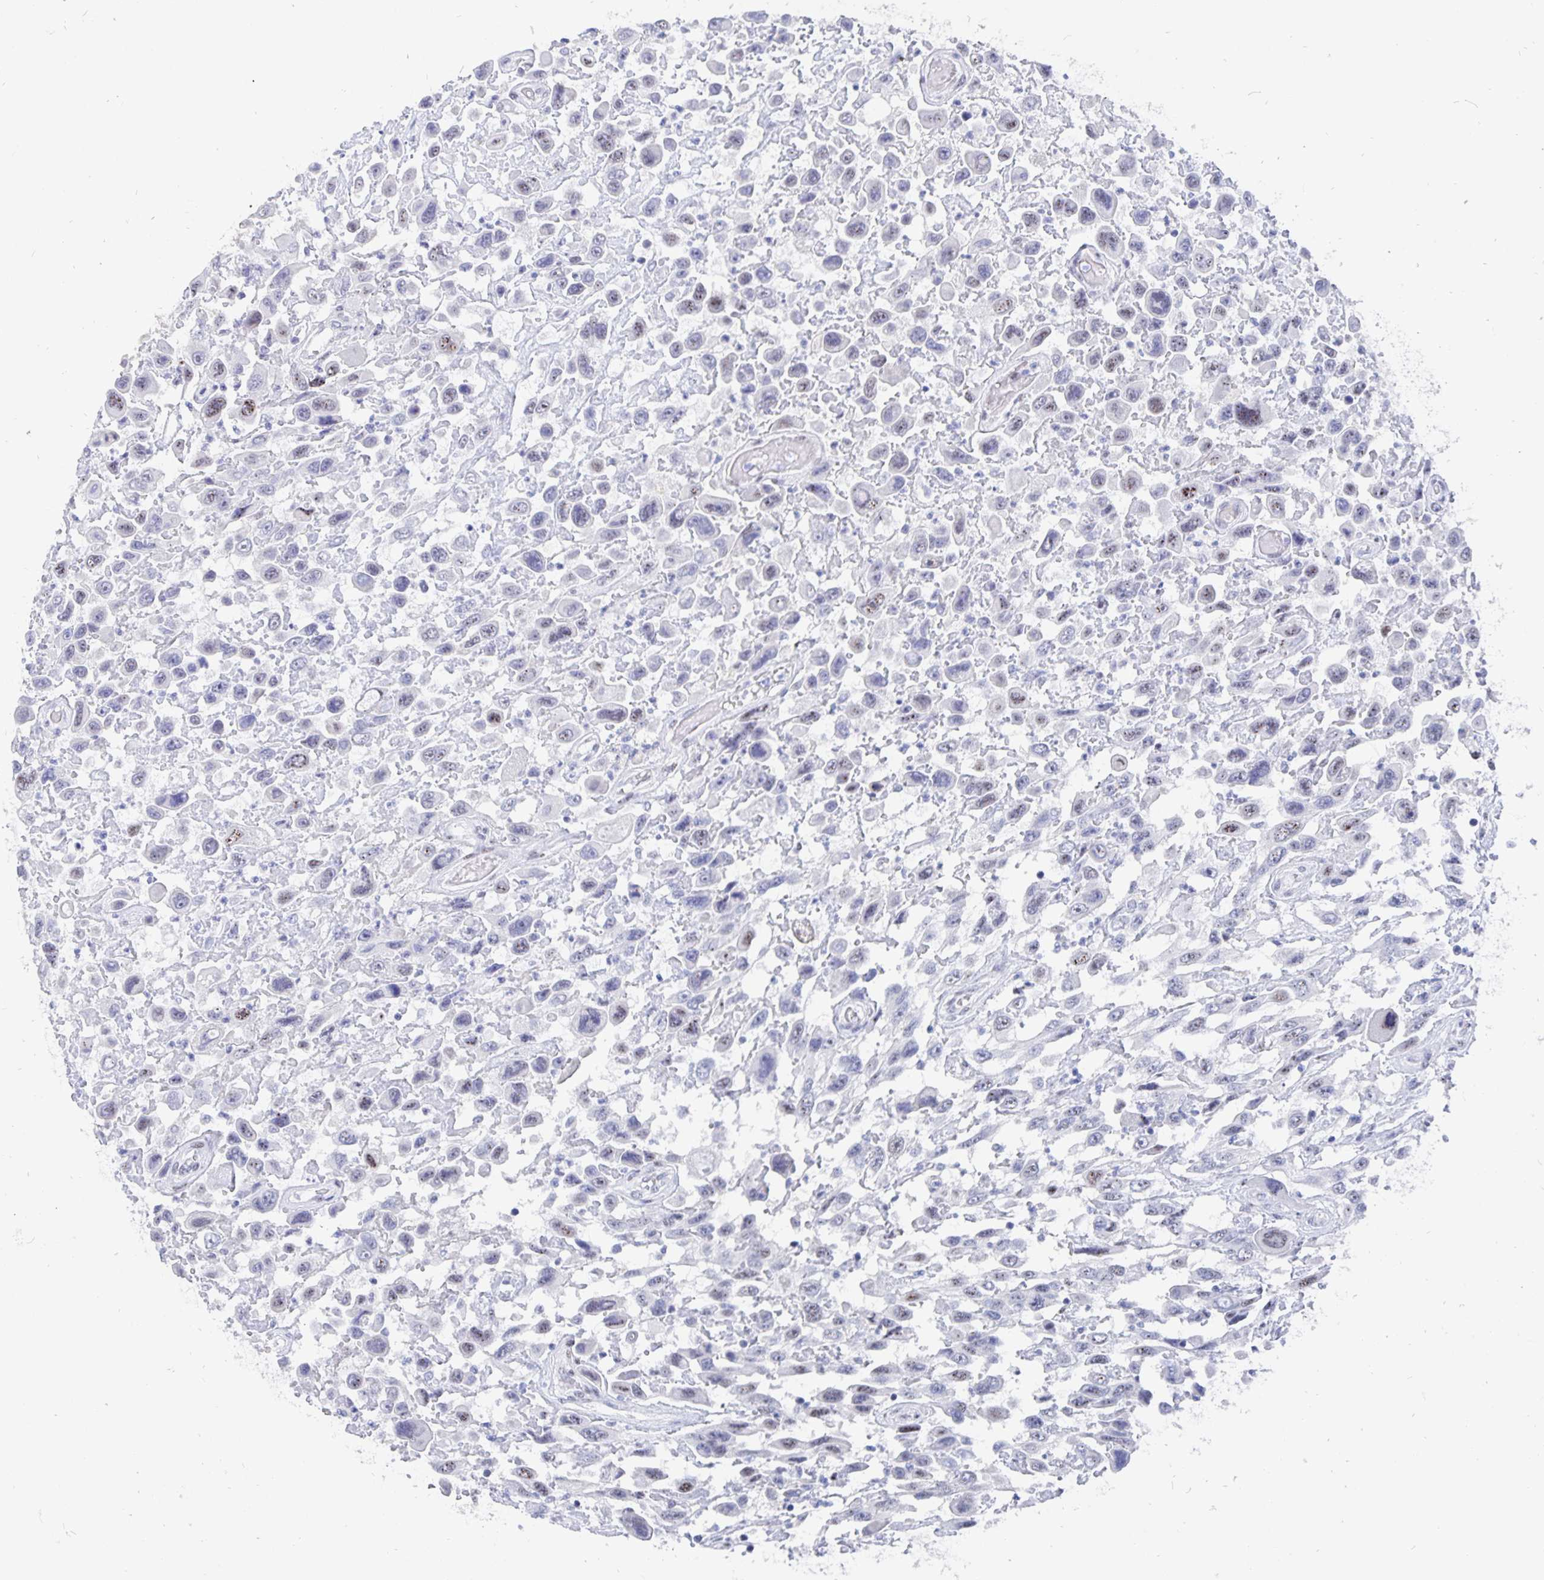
{"staining": {"intensity": "weak", "quantity": "25%-75%", "location": "nuclear"}, "tissue": "urothelial cancer", "cell_type": "Tumor cells", "image_type": "cancer", "snomed": [{"axis": "morphology", "description": "Urothelial carcinoma, High grade"}, {"axis": "topography", "description": "Urinary bladder"}], "caption": "Weak nuclear protein staining is identified in about 25%-75% of tumor cells in urothelial cancer. (DAB = brown stain, brightfield microscopy at high magnification).", "gene": "SMOC1", "patient": {"sex": "male", "age": 53}}